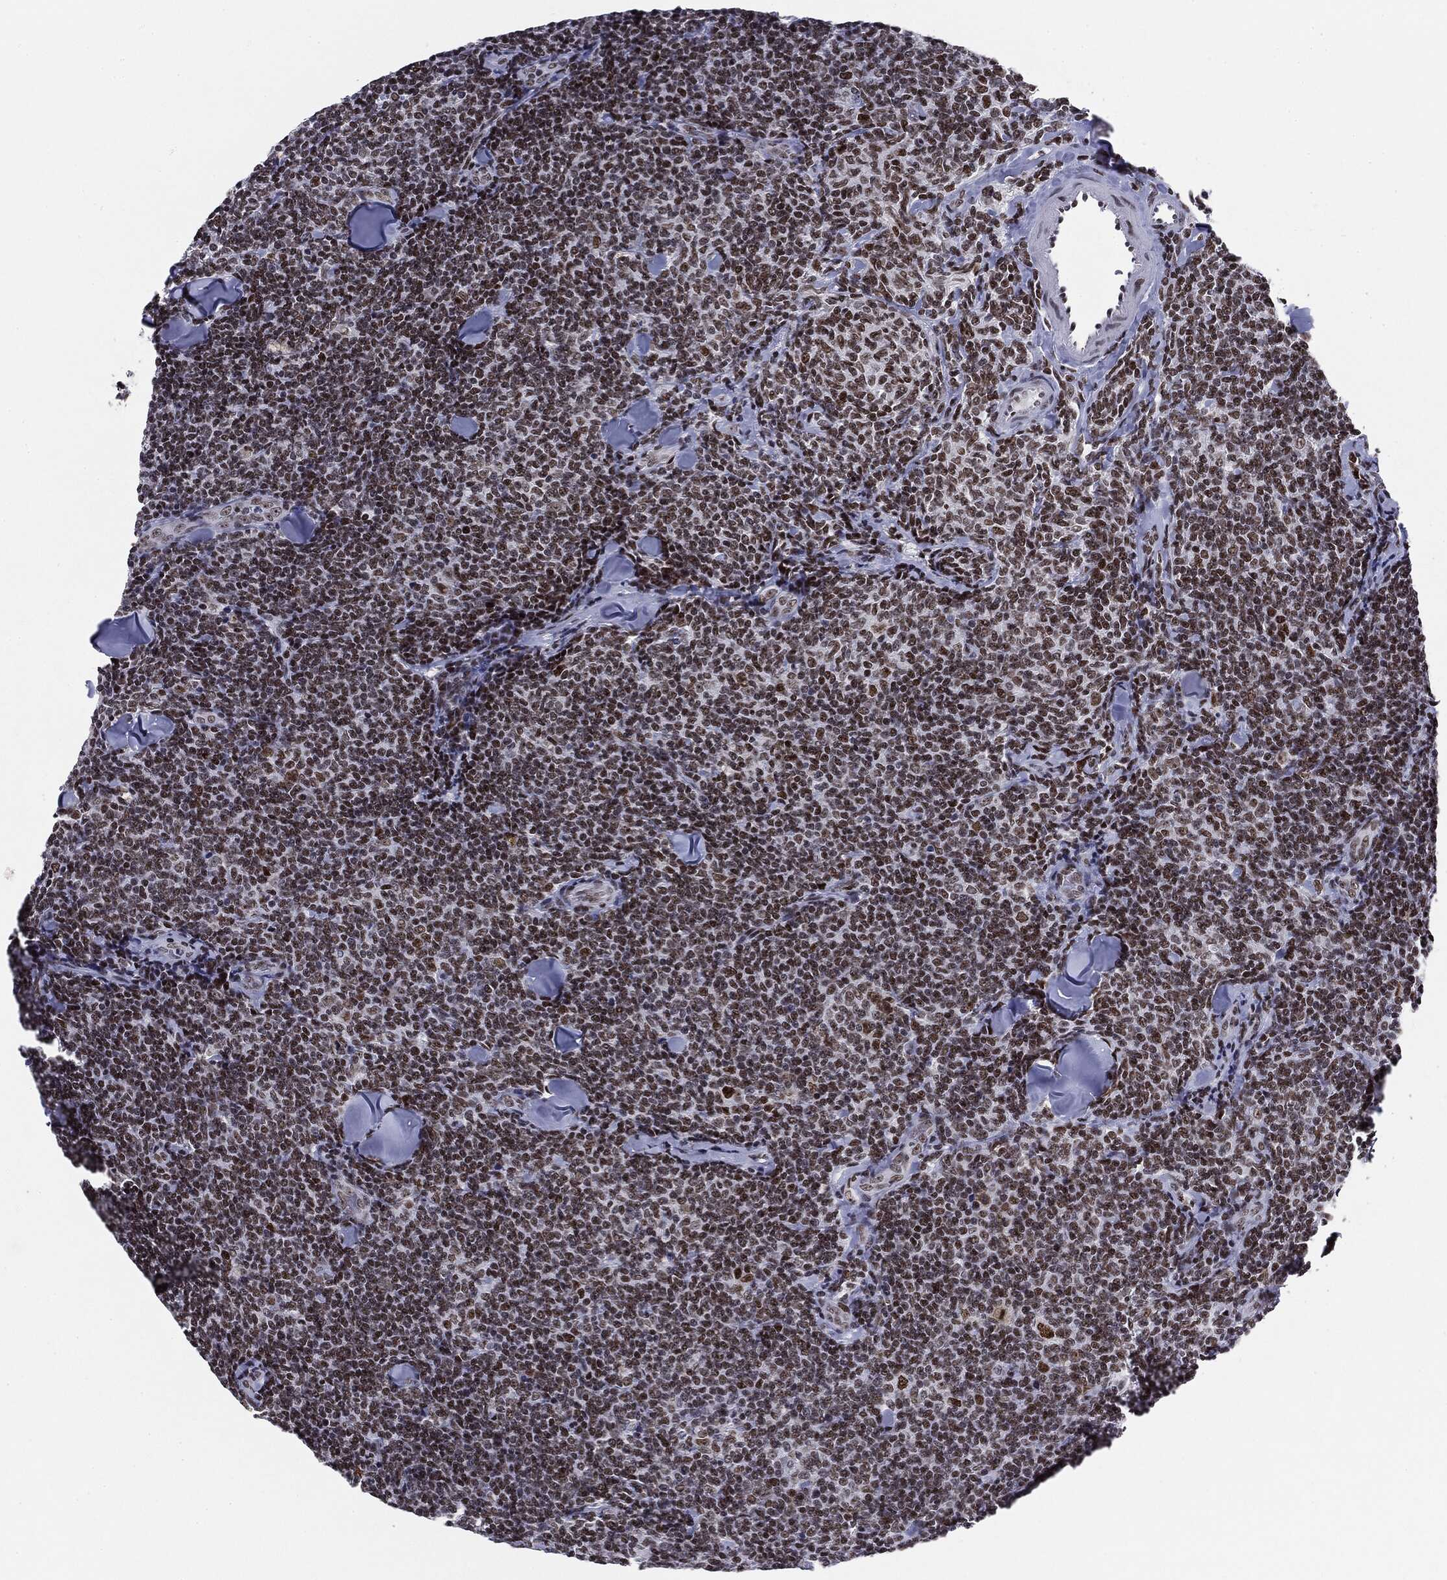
{"staining": {"intensity": "moderate", "quantity": ">75%", "location": "nuclear"}, "tissue": "lymphoma", "cell_type": "Tumor cells", "image_type": "cancer", "snomed": [{"axis": "morphology", "description": "Malignant lymphoma, non-Hodgkin's type, Low grade"}, {"axis": "topography", "description": "Lymph node"}], "caption": "Protein expression analysis of lymphoma demonstrates moderate nuclear positivity in about >75% of tumor cells.", "gene": "MDC1", "patient": {"sex": "female", "age": 56}}